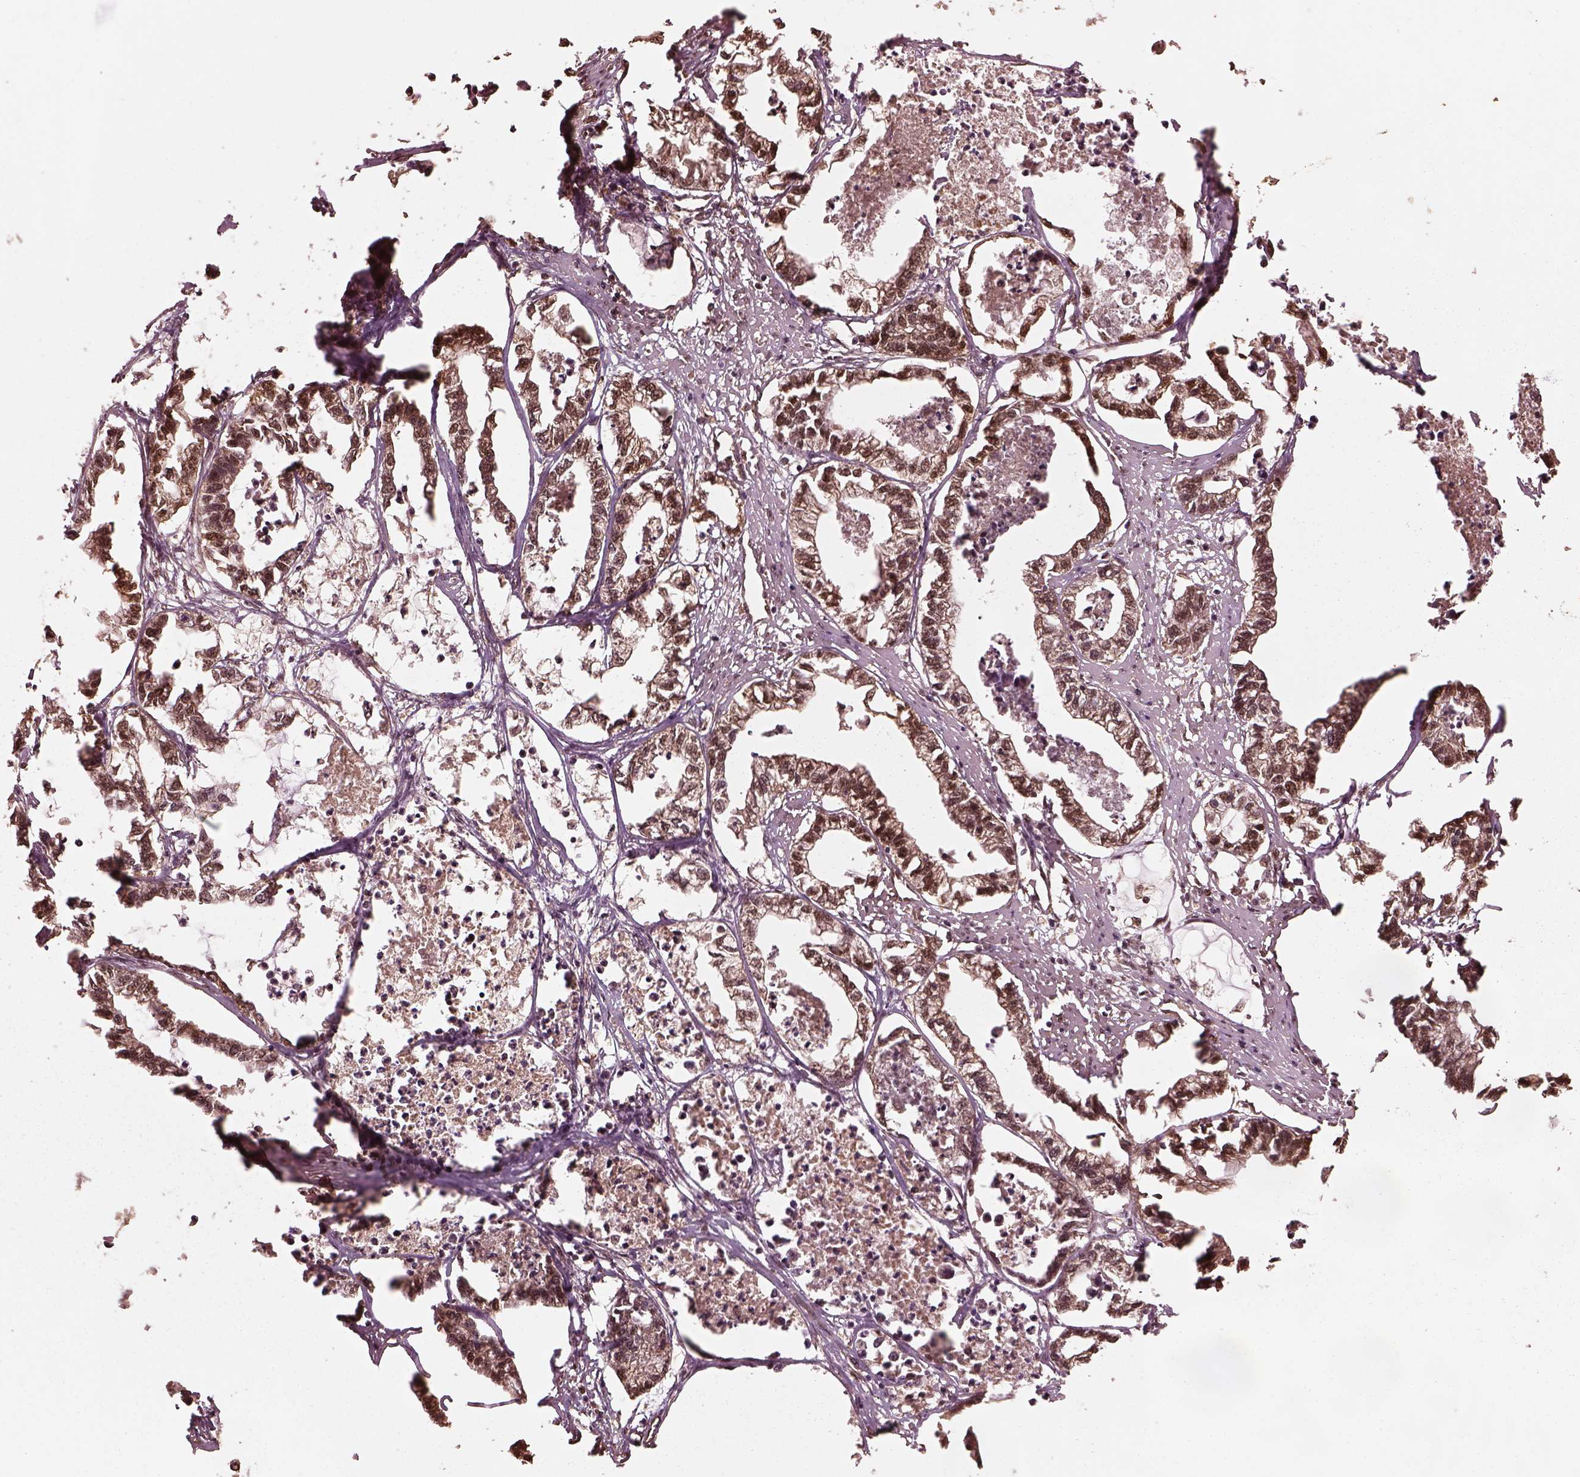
{"staining": {"intensity": "moderate", "quantity": "25%-75%", "location": "cytoplasmic/membranous,nuclear"}, "tissue": "stomach cancer", "cell_type": "Tumor cells", "image_type": "cancer", "snomed": [{"axis": "morphology", "description": "Adenocarcinoma, NOS"}, {"axis": "topography", "description": "Stomach"}], "caption": "Human stomach cancer (adenocarcinoma) stained with a brown dye shows moderate cytoplasmic/membranous and nuclear positive expression in about 25%-75% of tumor cells.", "gene": "PSMC5", "patient": {"sex": "male", "age": 83}}